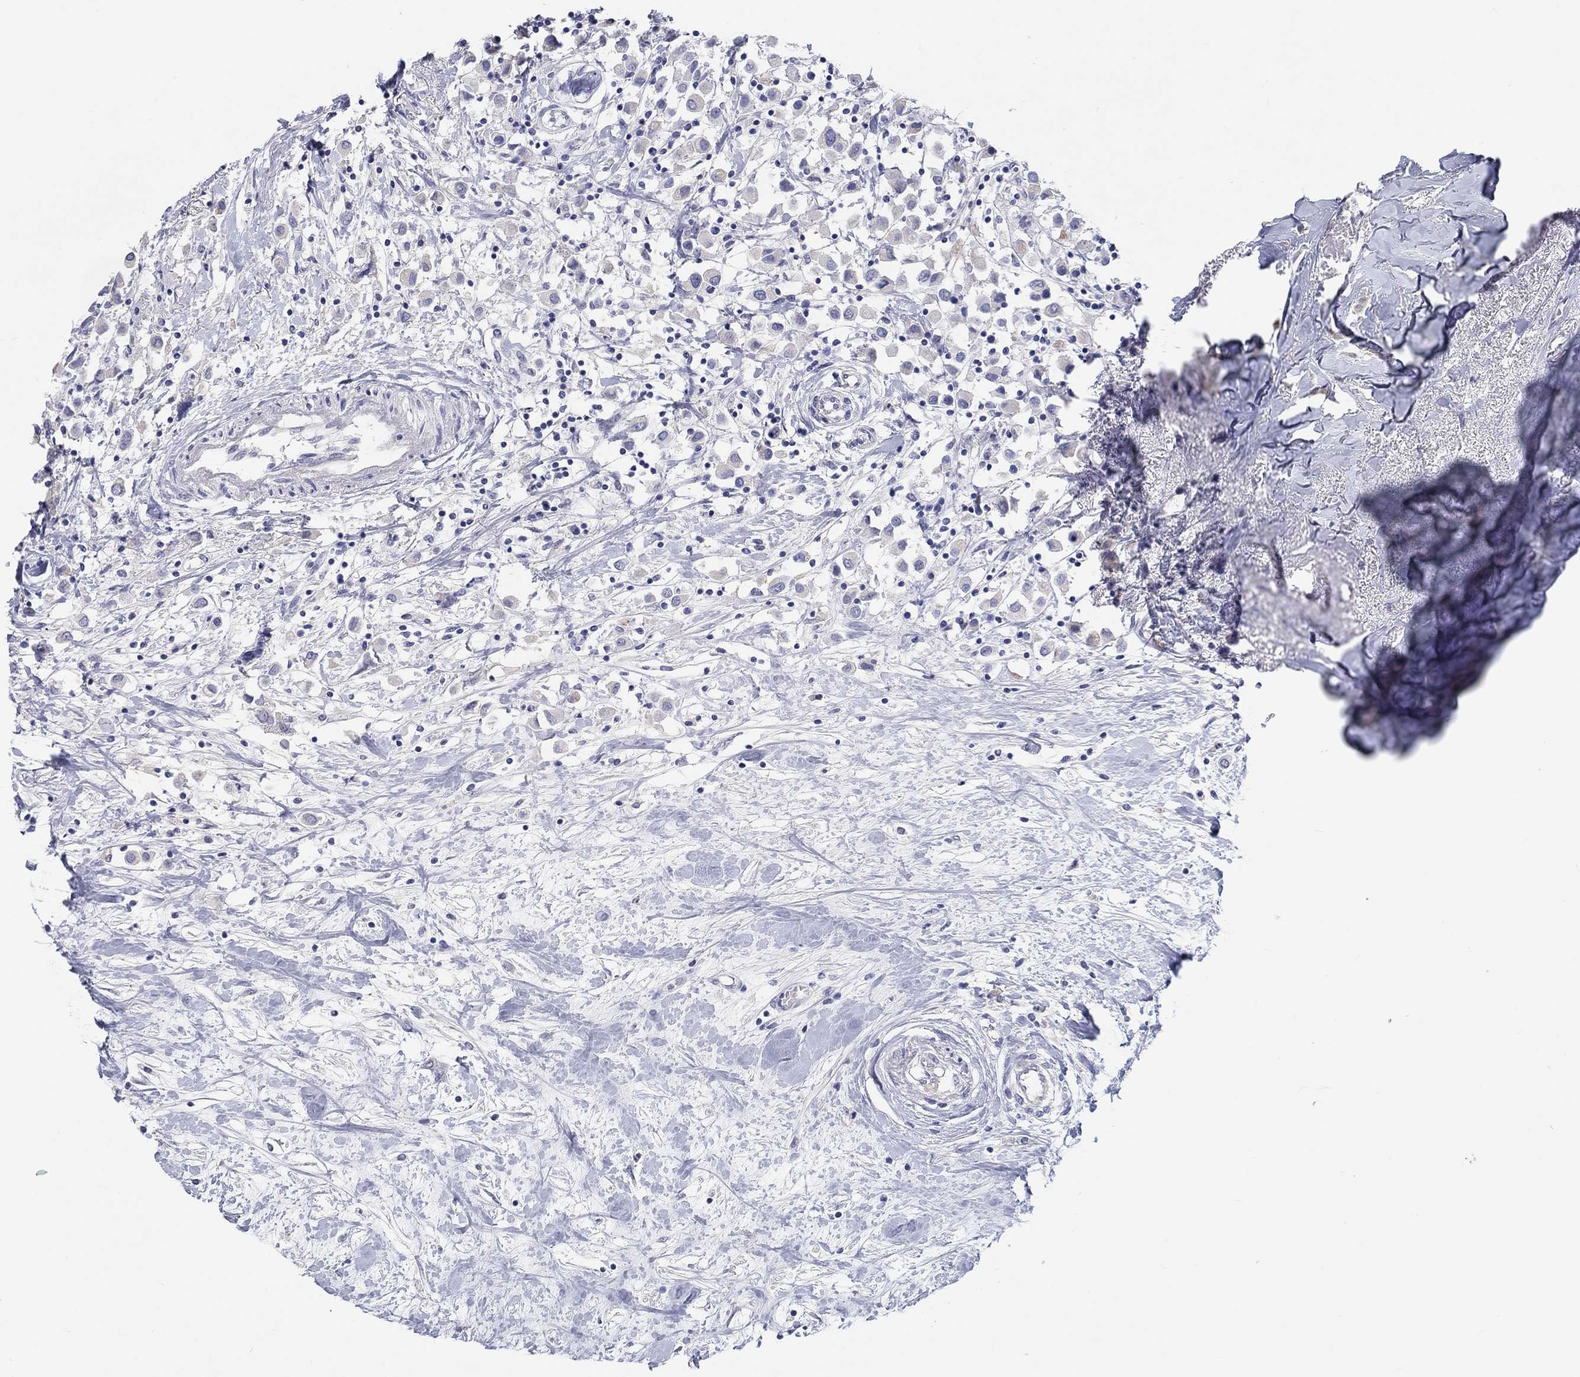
{"staining": {"intensity": "negative", "quantity": "none", "location": "none"}, "tissue": "breast cancer", "cell_type": "Tumor cells", "image_type": "cancer", "snomed": [{"axis": "morphology", "description": "Duct carcinoma"}, {"axis": "topography", "description": "Breast"}], "caption": "Infiltrating ductal carcinoma (breast) was stained to show a protein in brown. There is no significant positivity in tumor cells. Nuclei are stained in blue.", "gene": "LRRC4C", "patient": {"sex": "female", "age": 61}}